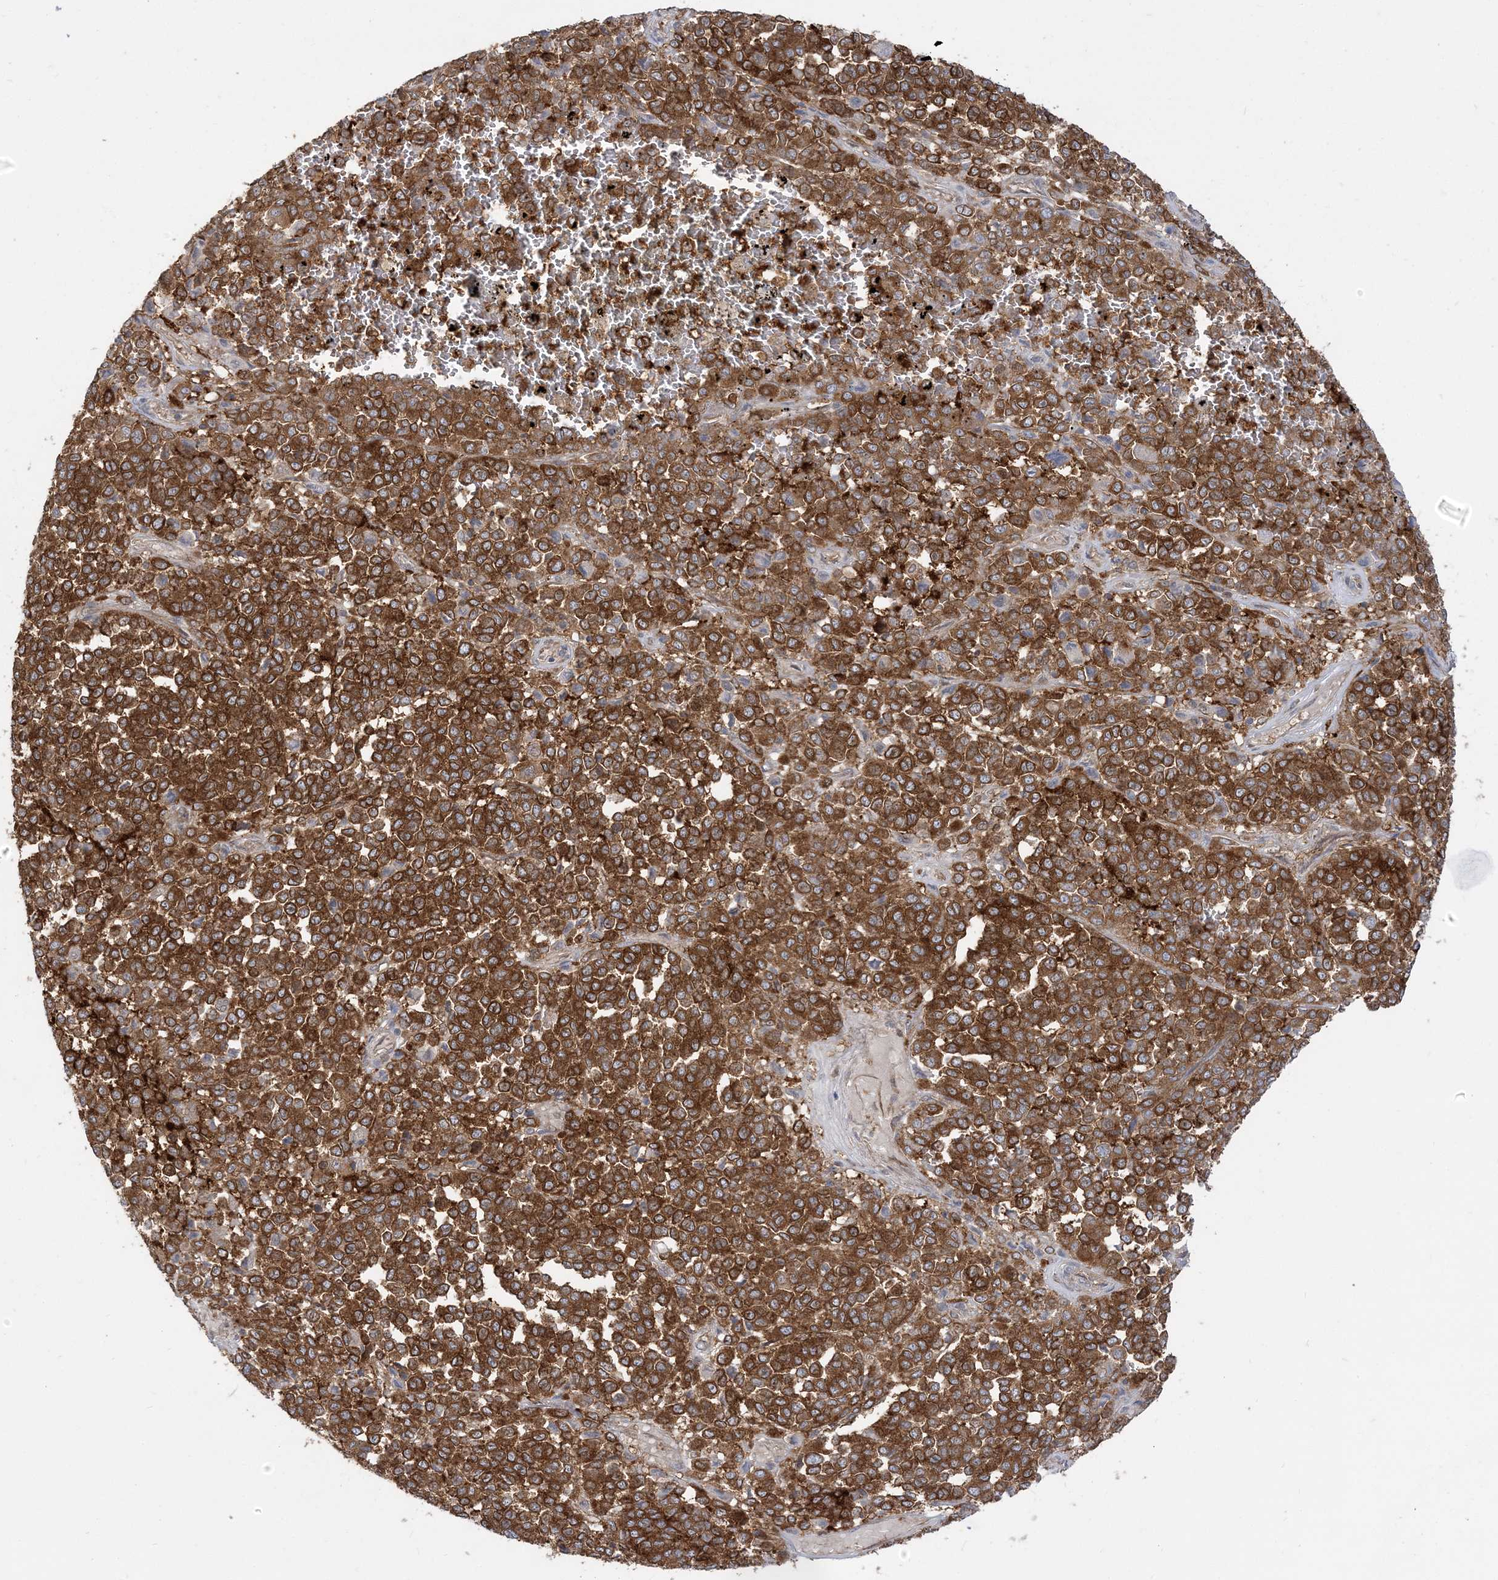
{"staining": {"intensity": "strong", "quantity": ">75%", "location": "cytoplasmic/membranous"}, "tissue": "melanoma", "cell_type": "Tumor cells", "image_type": "cancer", "snomed": [{"axis": "morphology", "description": "Malignant melanoma, Metastatic site"}, {"axis": "topography", "description": "Pancreas"}], "caption": "Melanoma was stained to show a protein in brown. There is high levels of strong cytoplasmic/membranous expression in about >75% of tumor cells.", "gene": "STAM", "patient": {"sex": "female", "age": 30}}